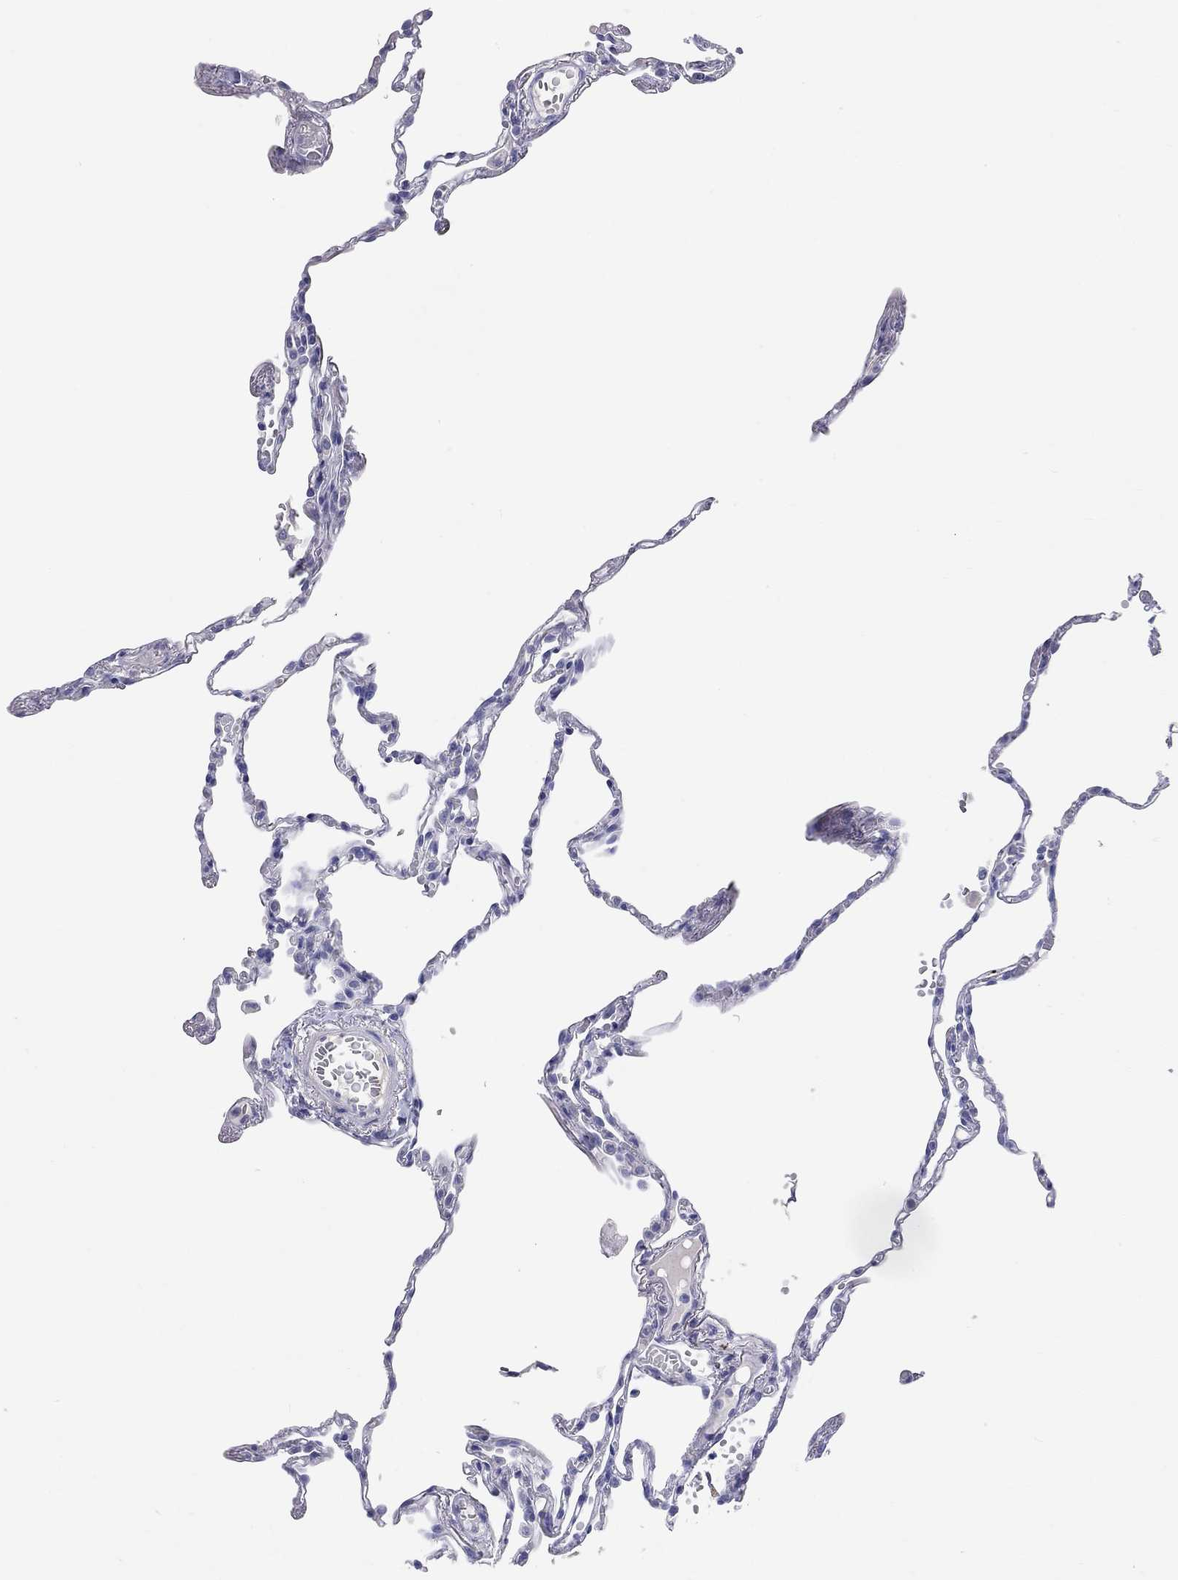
{"staining": {"intensity": "negative", "quantity": "none", "location": "none"}, "tissue": "lung", "cell_type": "Alveolar cells", "image_type": "normal", "snomed": [{"axis": "morphology", "description": "Normal tissue, NOS"}, {"axis": "topography", "description": "Lung"}], "caption": "Immunohistochemistry image of normal human lung stained for a protein (brown), which shows no staining in alveolar cells. Nuclei are stained in blue.", "gene": "PCDHGC5", "patient": {"sex": "male", "age": 78}}